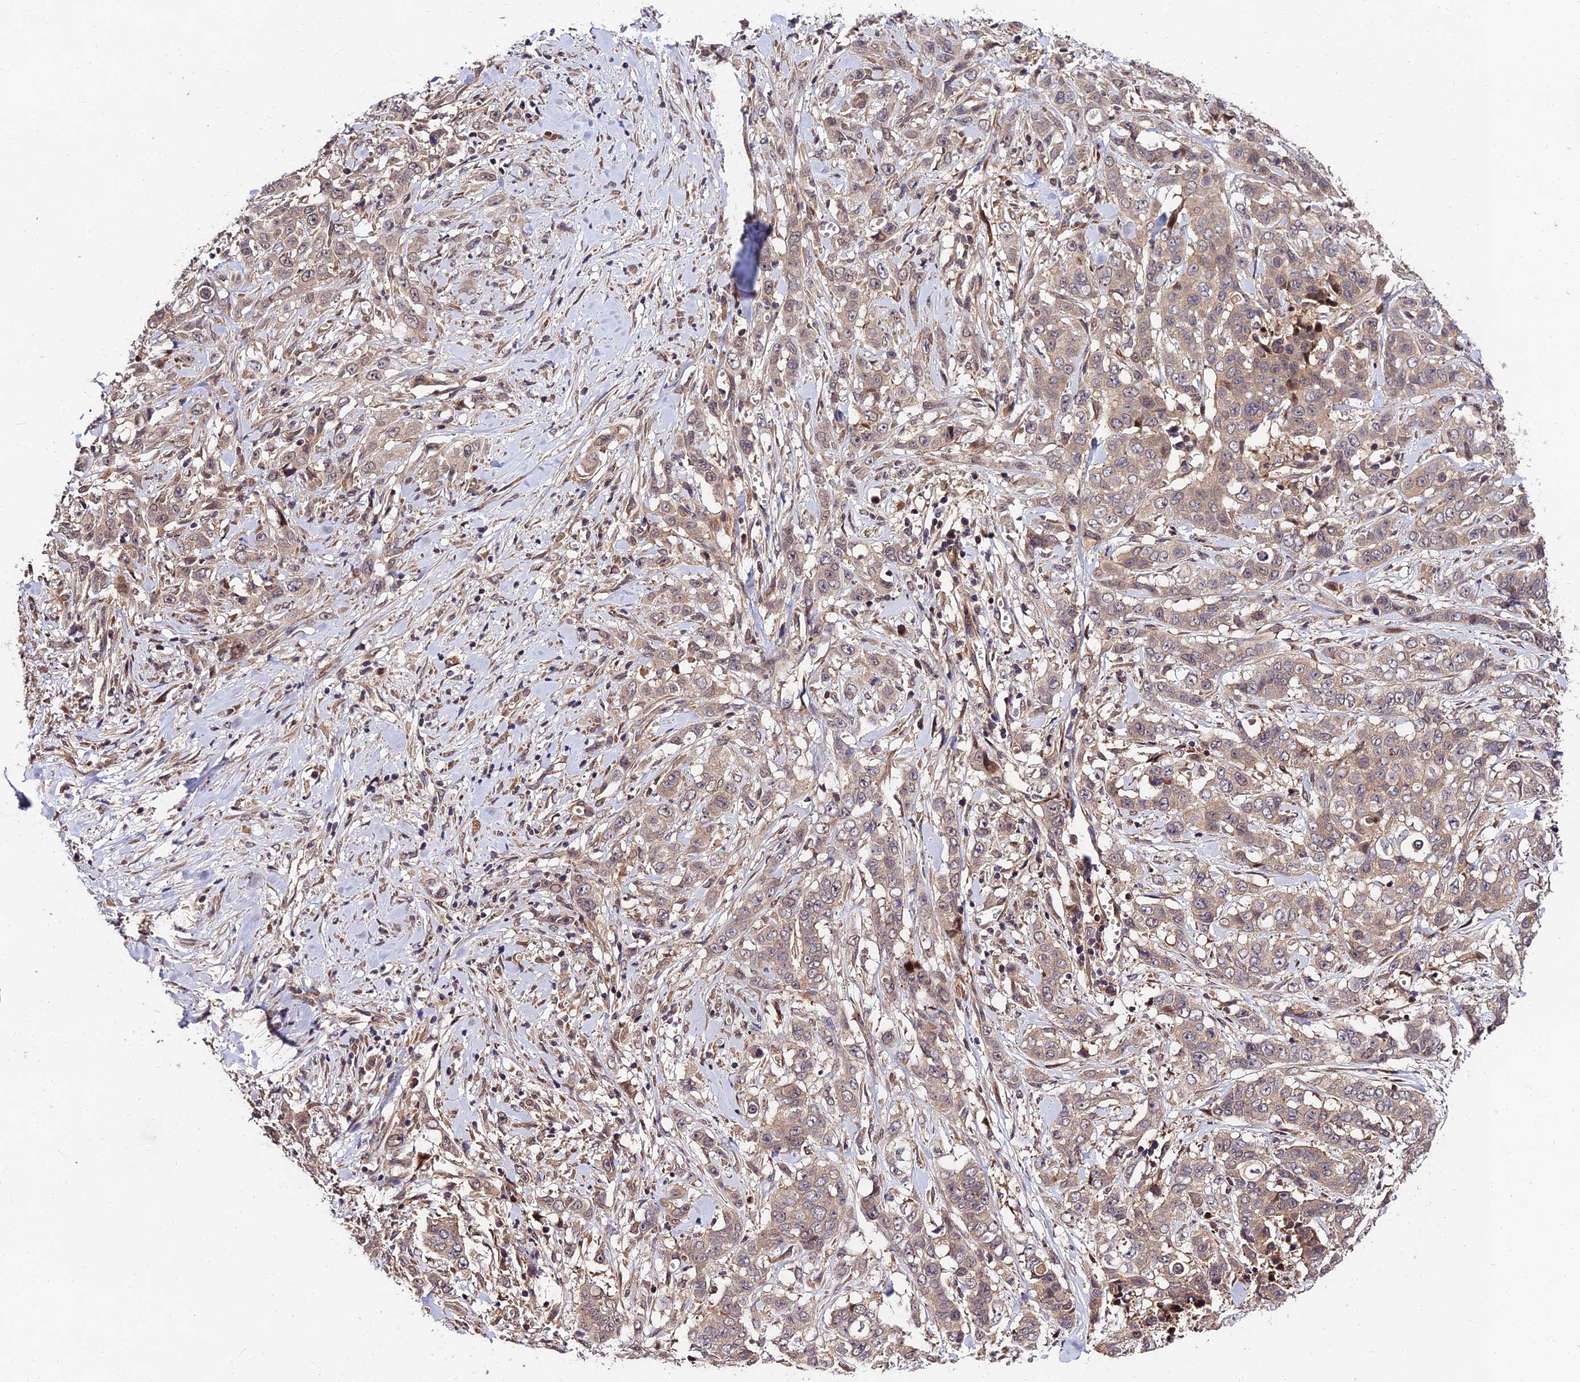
{"staining": {"intensity": "weak", "quantity": "25%-75%", "location": "cytoplasmic/membranous,nuclear"}, "tissue": "stomach cancer", "cell_type": "Tumor cells", "image_type": "cancer", "snomed": [{"axis": "morphology", "description": "Adenocarcinoma, NOS"}, {"axis": "topography", "description": "Stomach, upper"}], "caption": "High-magnification brightfield microscopy of adenocarcinoma (stomach) stained with DAB (3,3'-diaminobenzidine) (brown) and counterstained with hematoxylin (blue). tumor cells exhibit weak cytoplasmic/membranous and nuclear staining is present in approximately25%-75% of cells.", "gene": "MKKS", "patient": {"sex": "male", "age": 62}}